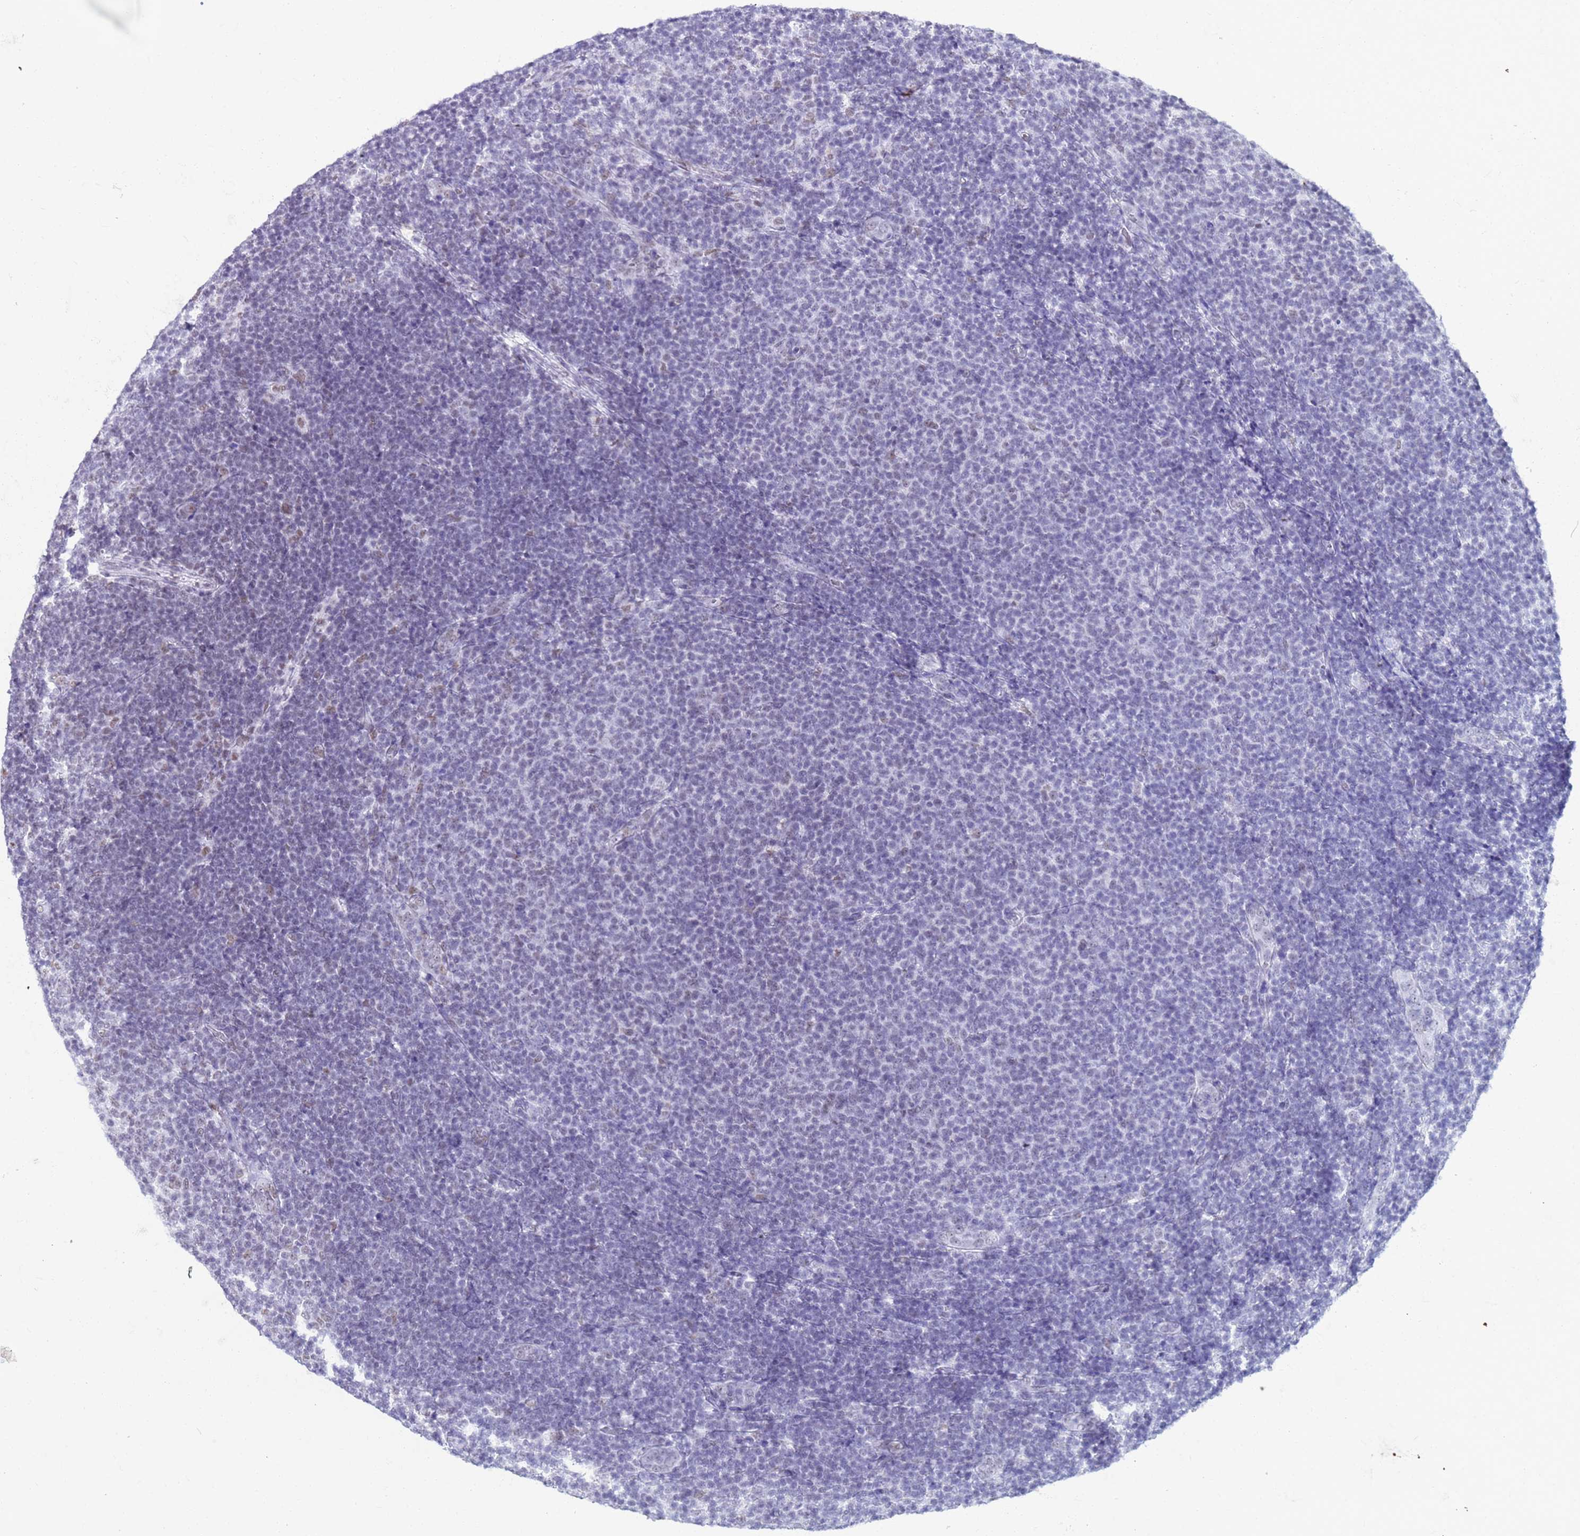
{"staining": {"intensity": "weak", "quantity": "<25%", "location": "nuclear"}, "tissue": "lymphoma", "cell_type": "Tumor cells", "image_type": "cancer", "snomed": [{"axis": "morphology", "description": "Malignant lymphoma, non-Hodgkin's type, Low grade"}, {"axis": "topography", "description": "Lymph node"}], "caption": "Low-grade malignant lymphoma, non-Hodgkin's type was stained to show a protein in brown. There is no significant positivity in tumor cells.", "gene": "FAM170B", "patient": {"sex": "male", "age": 66}}